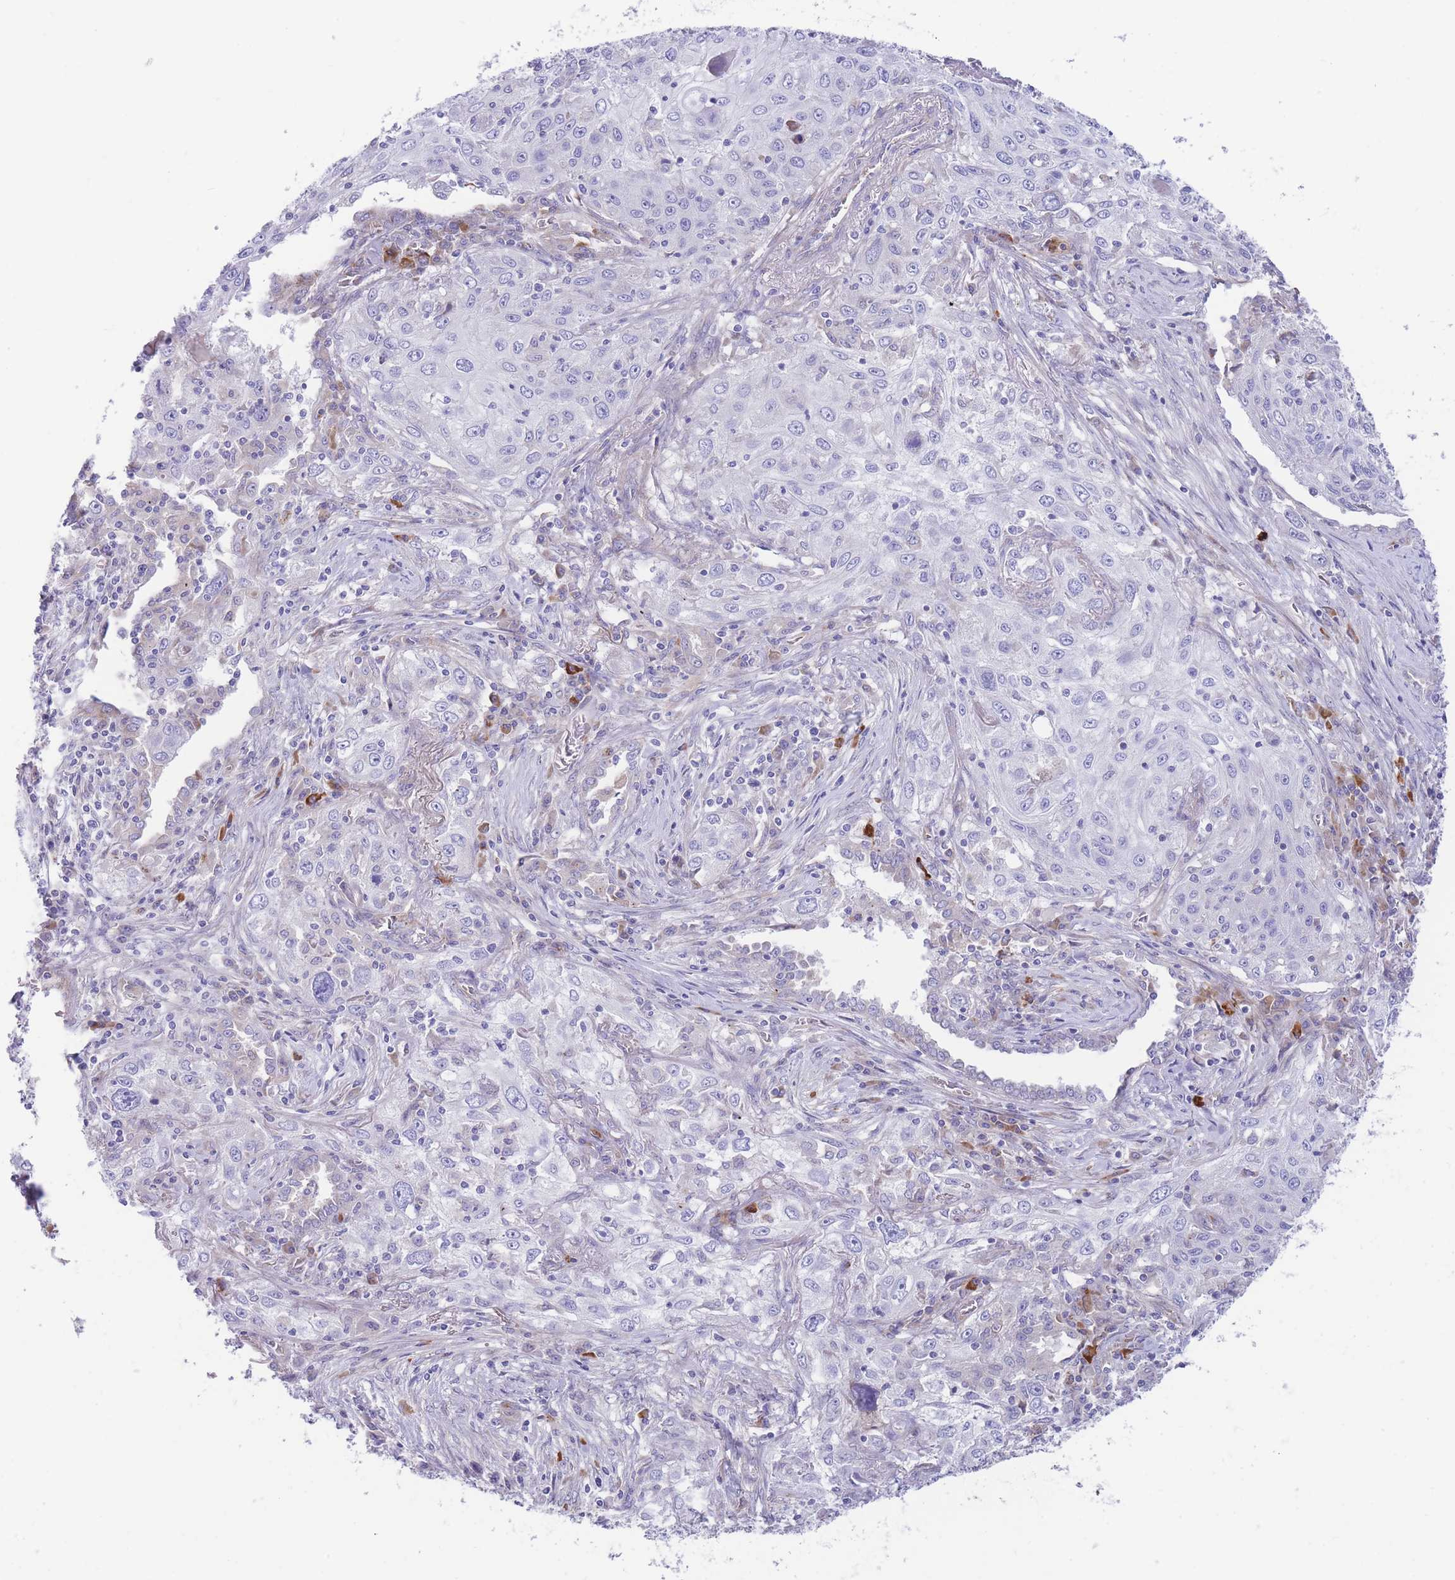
{"staining": {"intensity": "moderate", "quantity": "<25%", "location": "cytoplasmic/membranous"}, "tissue": "lung cancer", "cell_type": "Tumor cells", "image_type": "cancer", "snomed": [{"axis": "morphology", "description": "Squamous cell carcinoma, NOS"}, {"axis": "topography", "description": "Lung"}], "caption": "High-power microscopy captured an immunohistochemistry histopathology image of squamous cell carcinoma (lung), revealing moderate cytoplasmic/membranous positivity in about <25% of tumor cells.", "gene": "DET1", "patient": {"sex": "female", "age": 69}}